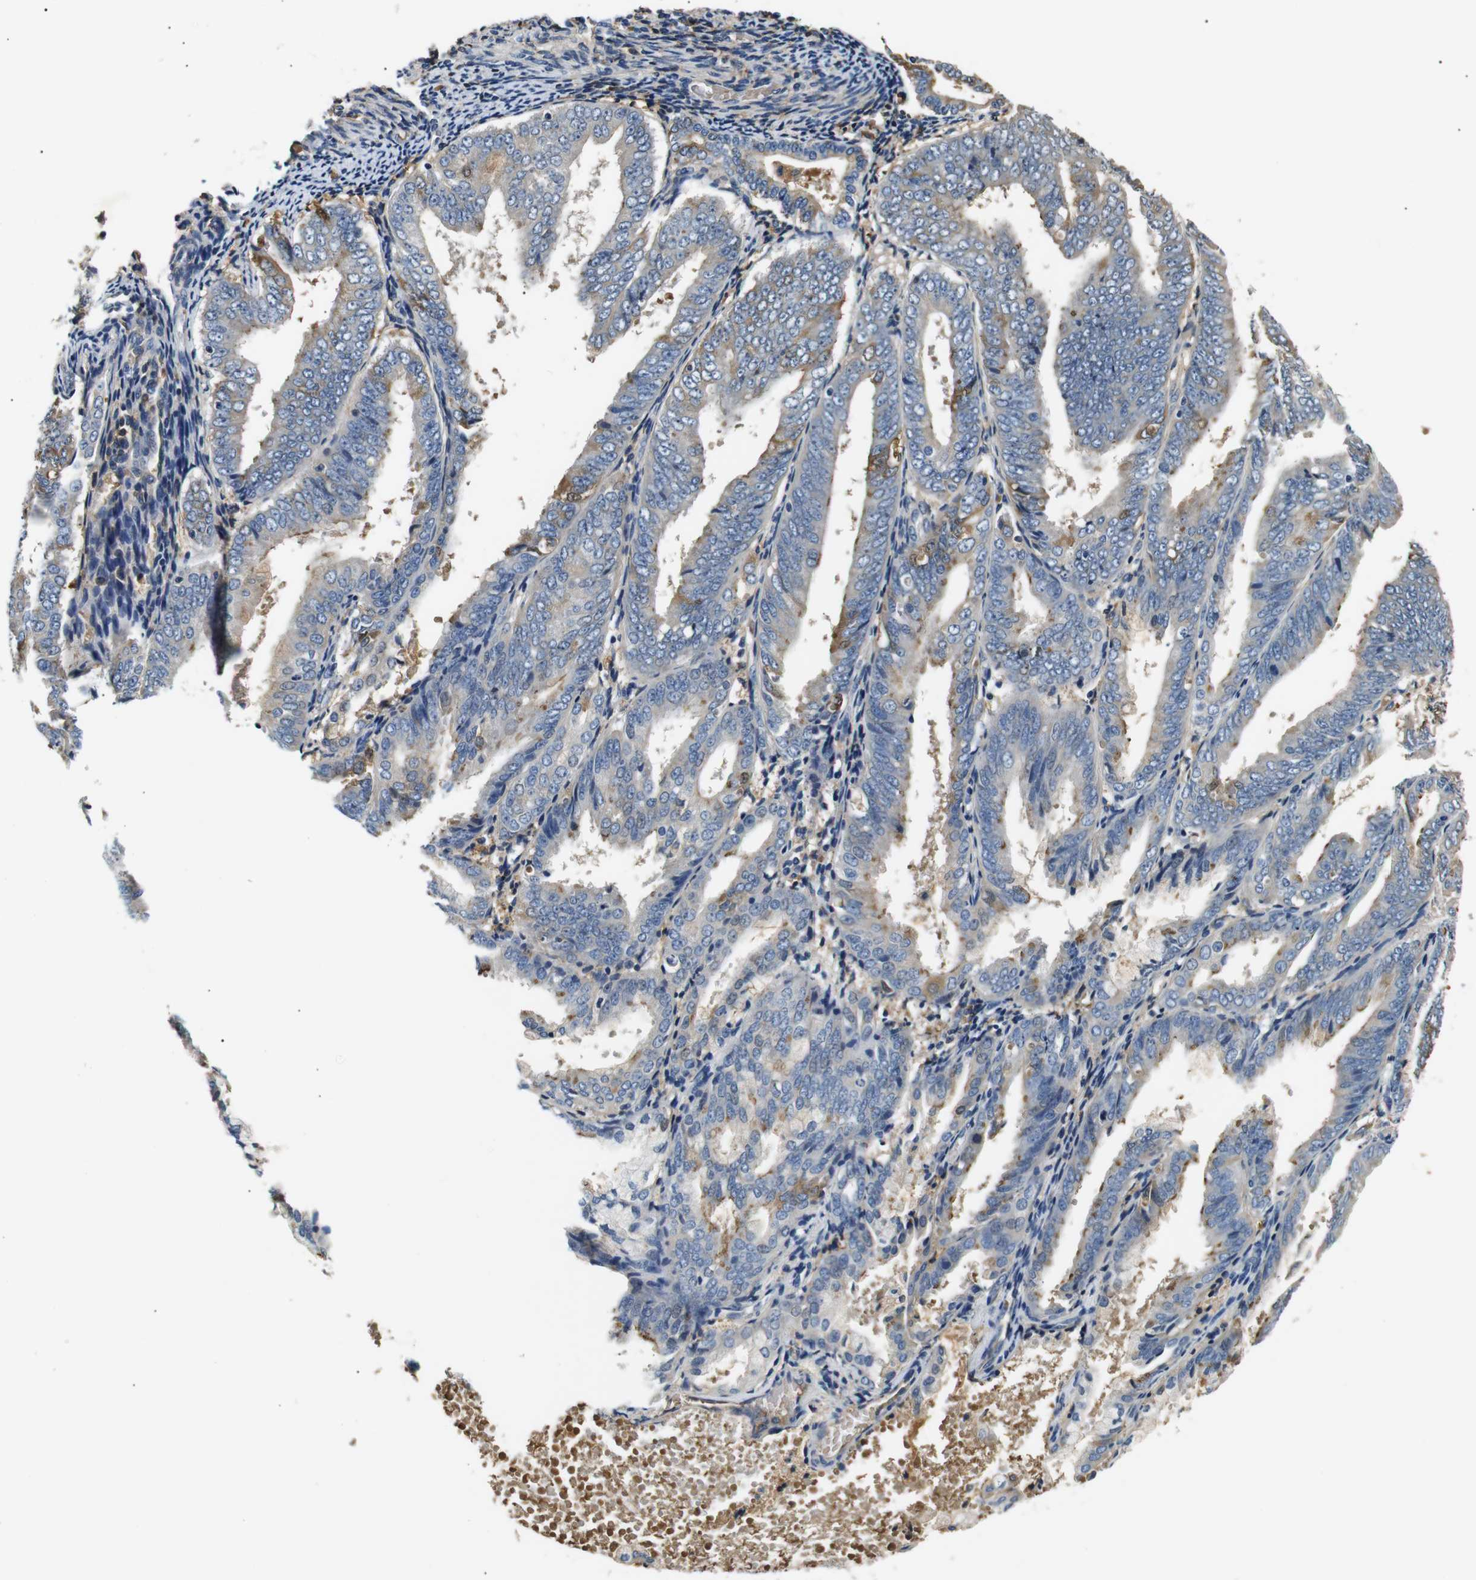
{"staining": {"intensity": "weak", "quantity": "25%-75%", "location": "cytoplasmic/membranous,nuclear"}, "tissue": "endometrial cancer", "cell_type": "Tumor cells", "image_type": "cancer", "snomed": [{"axis": "morphology", "description": "Adenocarcinoma, NOS"}, {"axis": "topography", "description": "Endometrium"}], "caption": "Endometrial cancer (adenocarcinoma) stained for a protein shows weak cytoplasmic/membranous and nuclear positivity in tumor cells.", "gene": "LHCGR", "patient": {"sex": "female", "age": 63}}